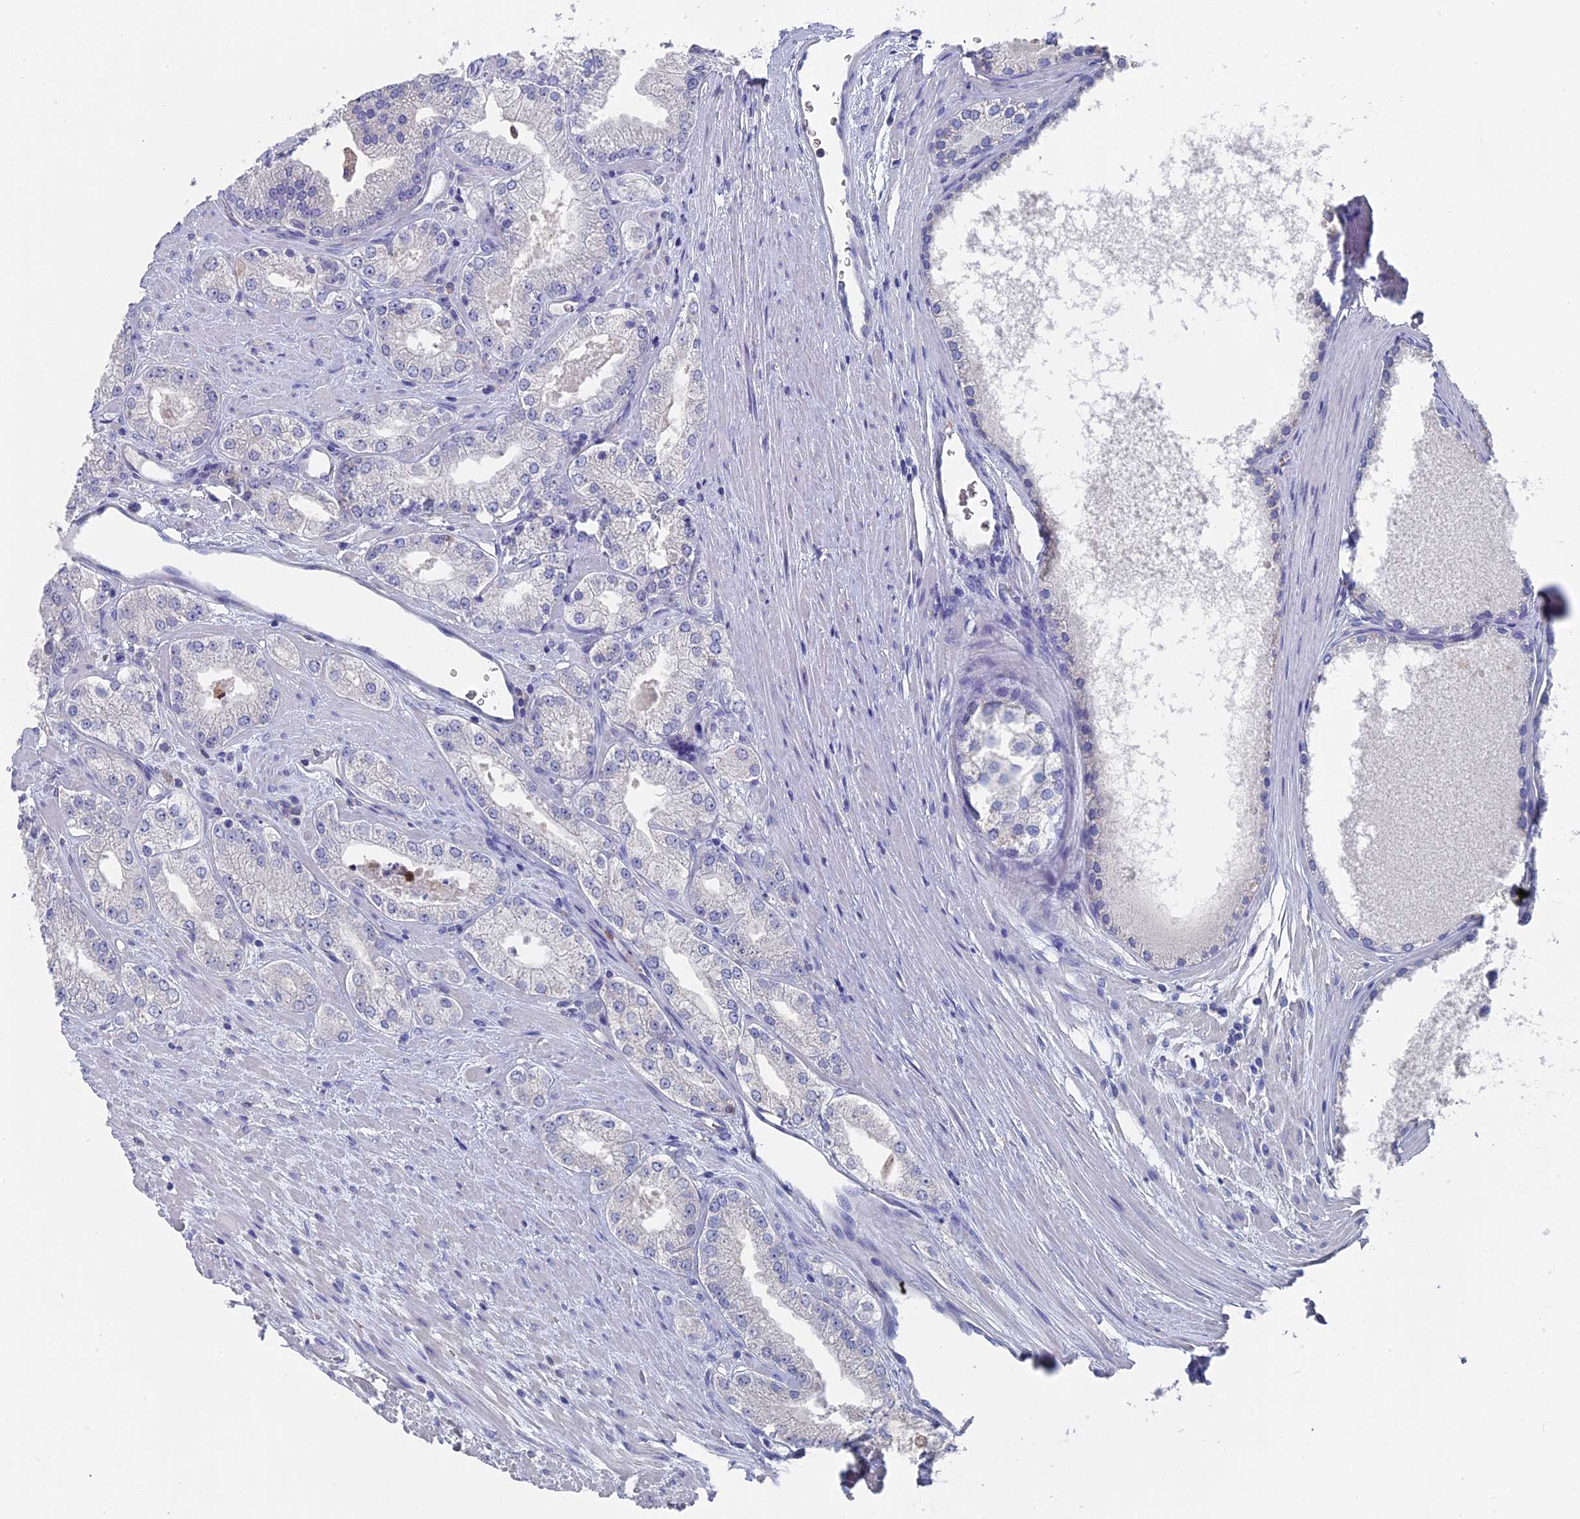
{"staining": {"intensity": "negative", "quantity": "none", "location": "none"}, "tissue": "prostate cancer", "cell_type": "Tumor cells", "image_type": "cancer", "snomed": [{"axis": "morphology", "description": "Adenocarcinoma, Low grade"}, {"axis": "topography", "description": "Prostate"}], "caption": "Low-grade adenocarcinoma (prostate) was stained to show a protein in brown. There is no significant expression in tumor cells.", "gene": "NCF4", "patient": {"sex": "male", "age": 69}}